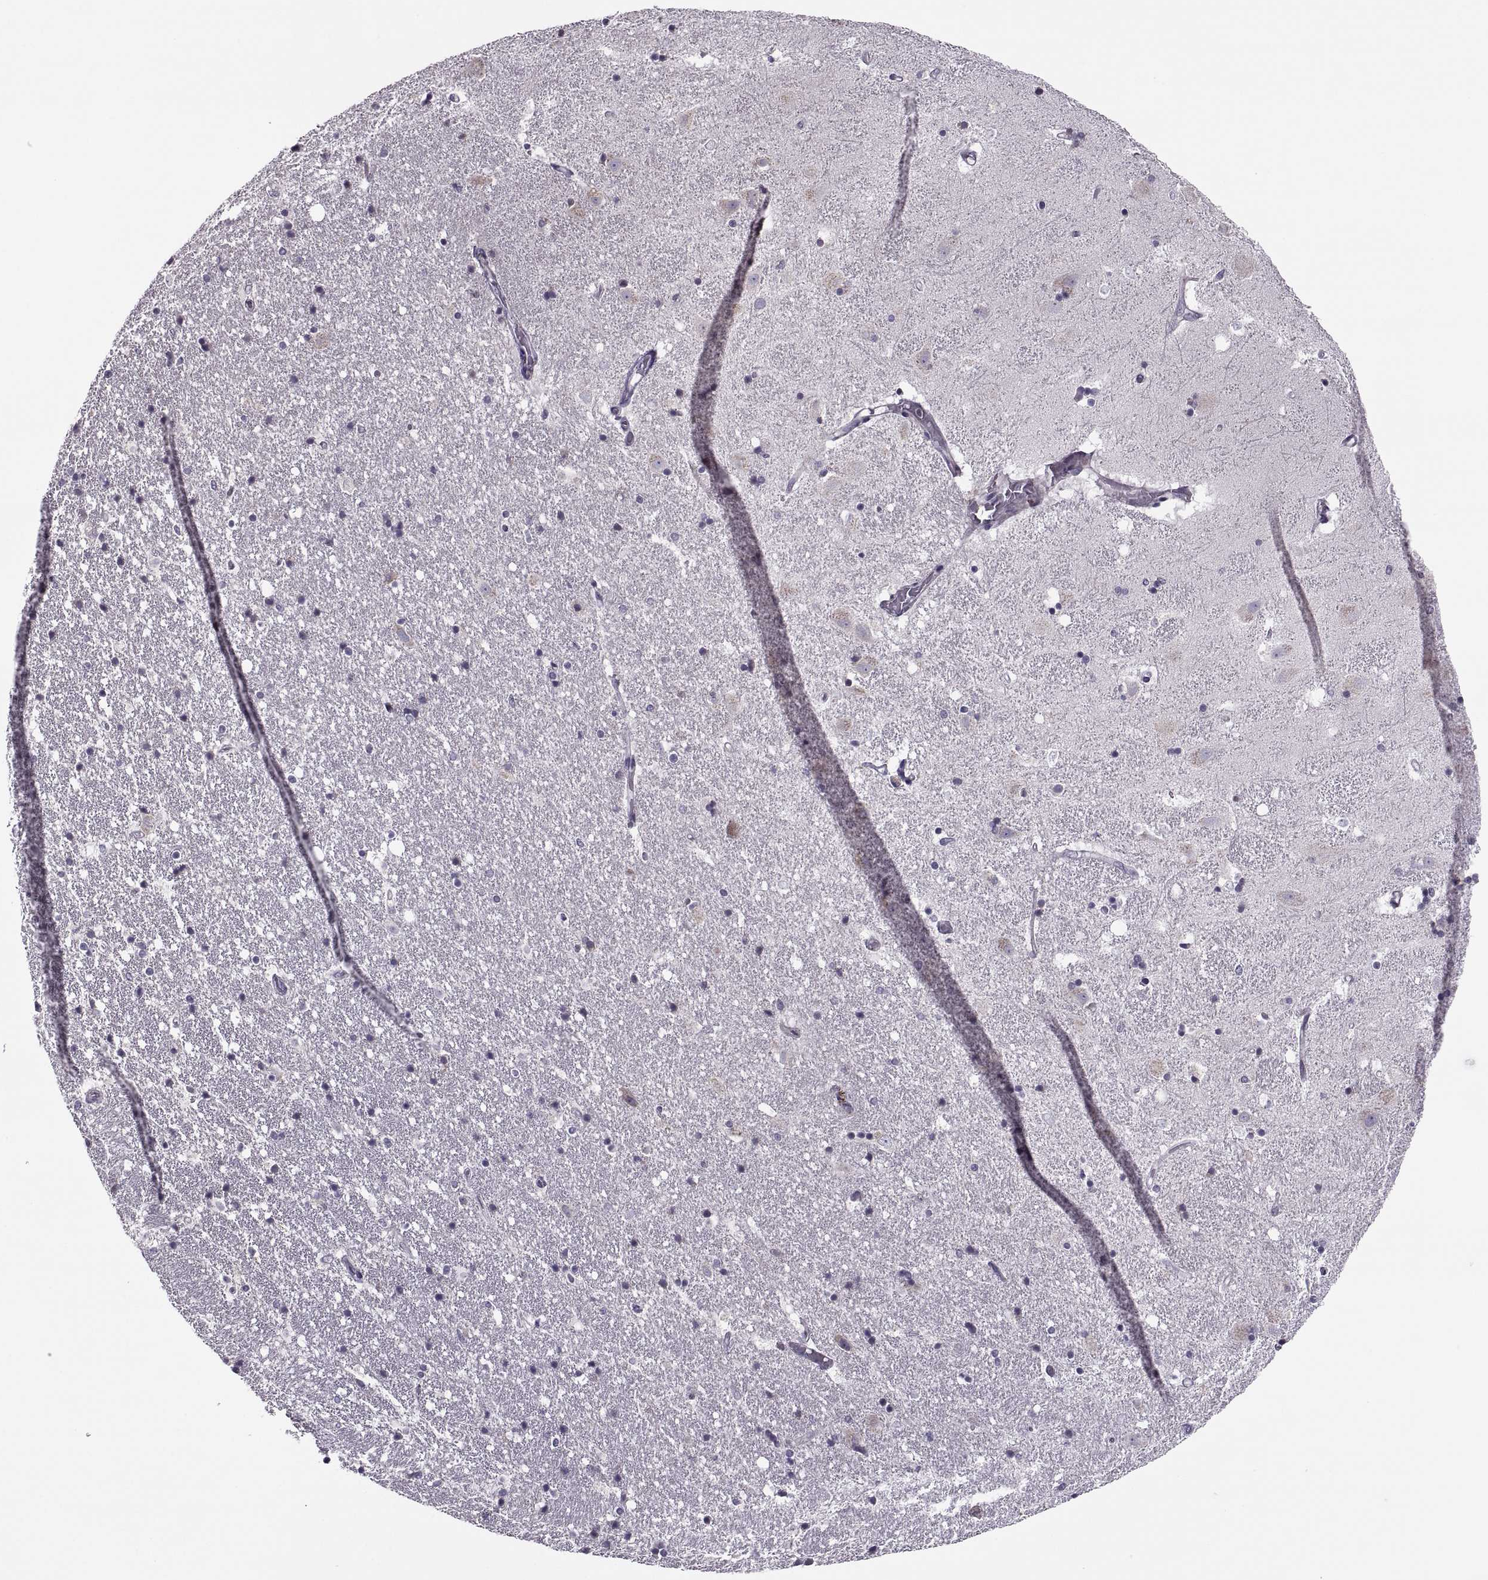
{"staining": {"intensity": "negative", "quantity": "none", "location": "none"}, "tissue": "hippocampus", "cell_type": "Glial cells", "image_type": "normal", "snomed": [{"axis": "morphology", "description": "Normal tissue, NOS"}, {"axis": "topography", "description": "Hippocampus"}], "caption": "This image is of benign hippocampus stained with immunohistochemistry (IHC) to label a protein in brown with the nuclei are counter-stained blue. There is no expression in glial cells. Brightfield microscopy of IHC stained with DAB (3,3'-diaminobenzidine) (brown) and hematoxylin (blue), captured at high magnification.", "gene": "LETM2", "patient": {"sex": "male", "age": 49}}